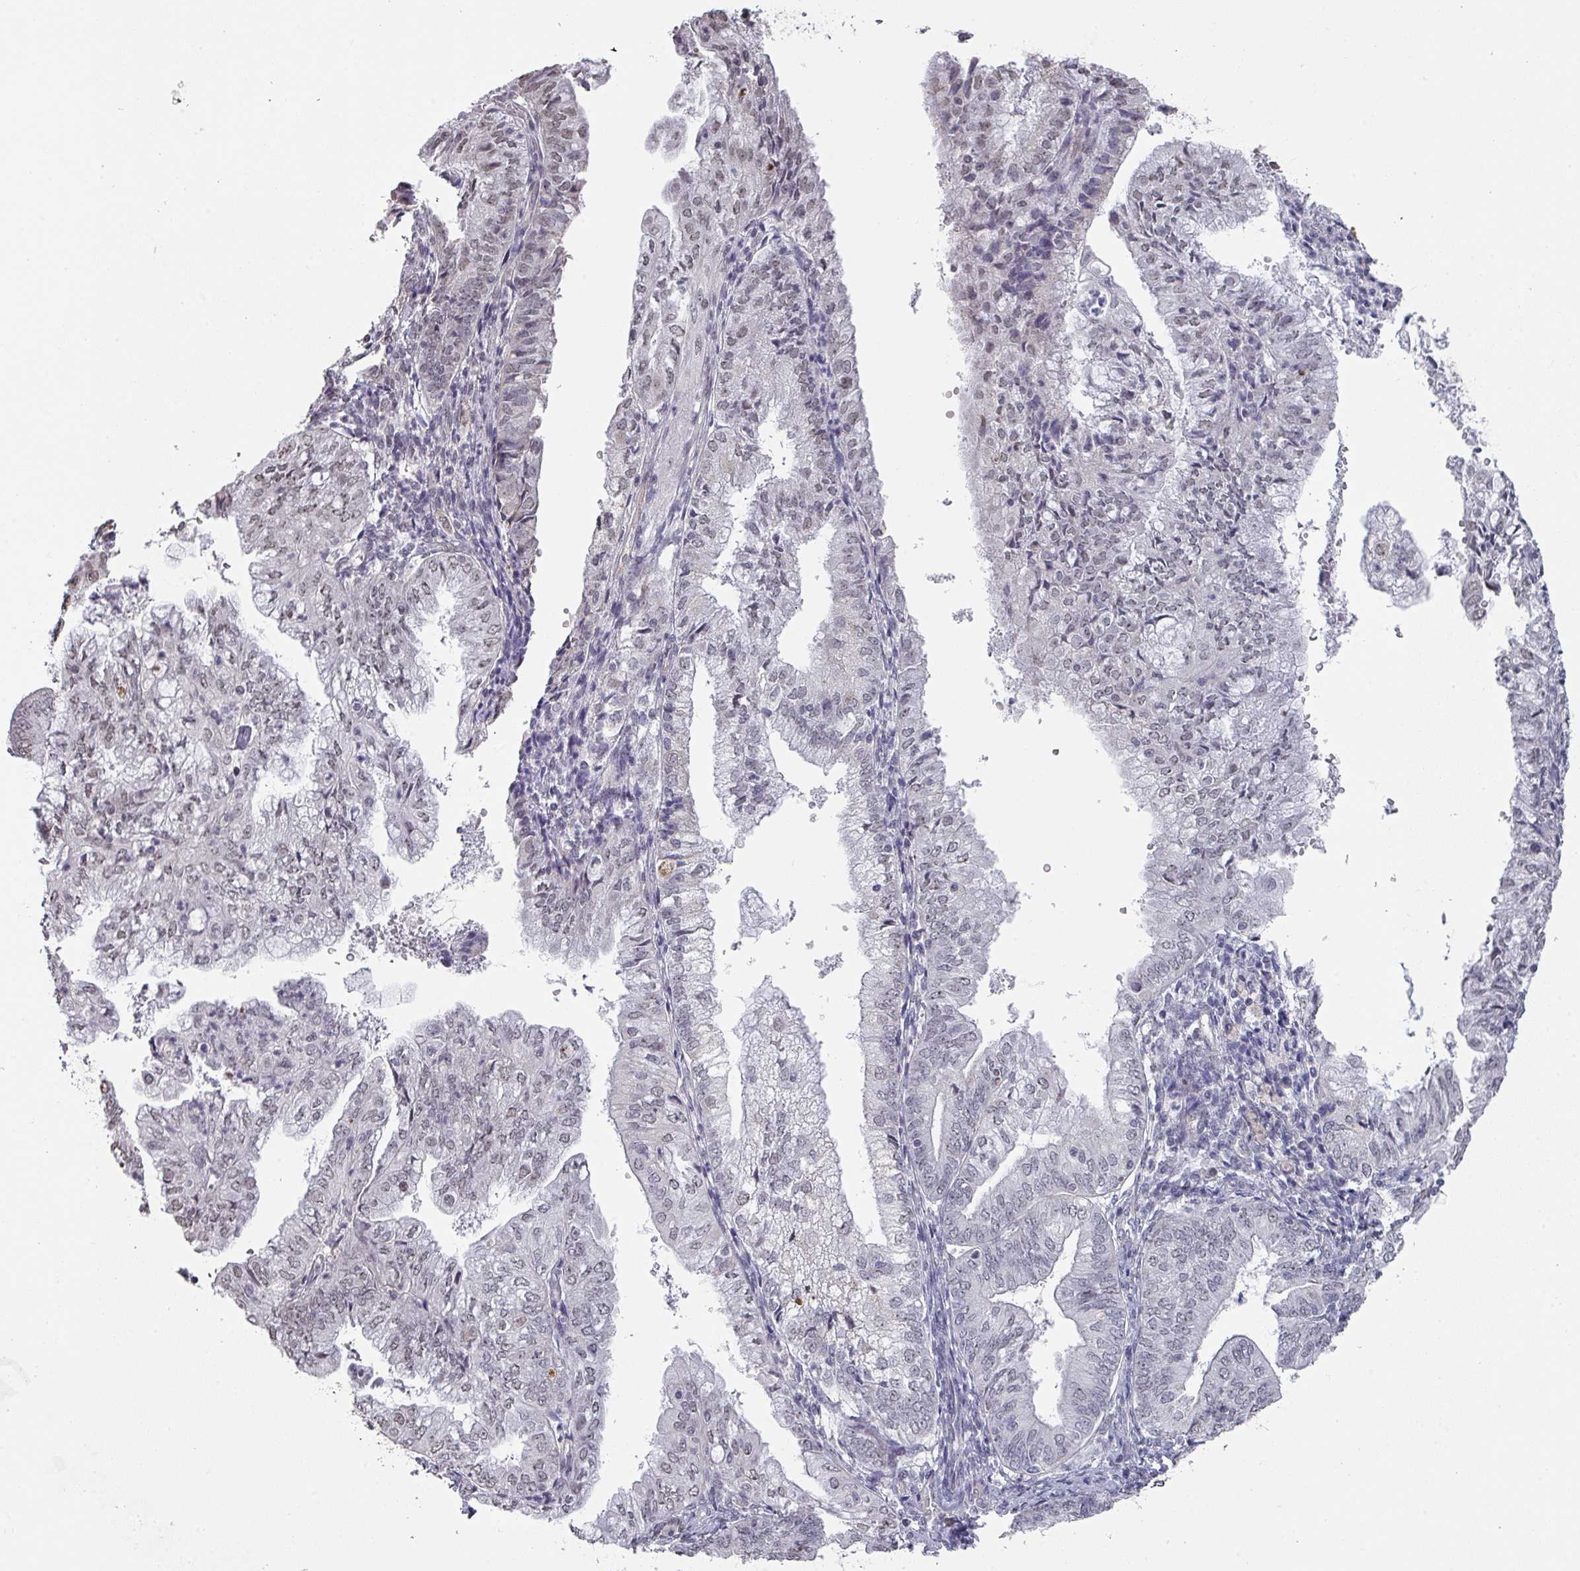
{"staining": {"intensity": "weak", "quantity": "<25%", "location": "nuclear"}, "tissue": "endometrial cancer", "cell_type": "Tumor cells", "image_type": "cancer", "snomed": [{"axis": "morphology", "description": "Adenocarcinoma, NOS"}, {"axis": "topography", "description": "Endometrium"}], "caption": "Micrograph shows no significant protein expression in tumor cells of endometrial cancer (adenocarcinoma).", "gene": "ZNF654", "patient": {"sex": "female", "age": 55}}